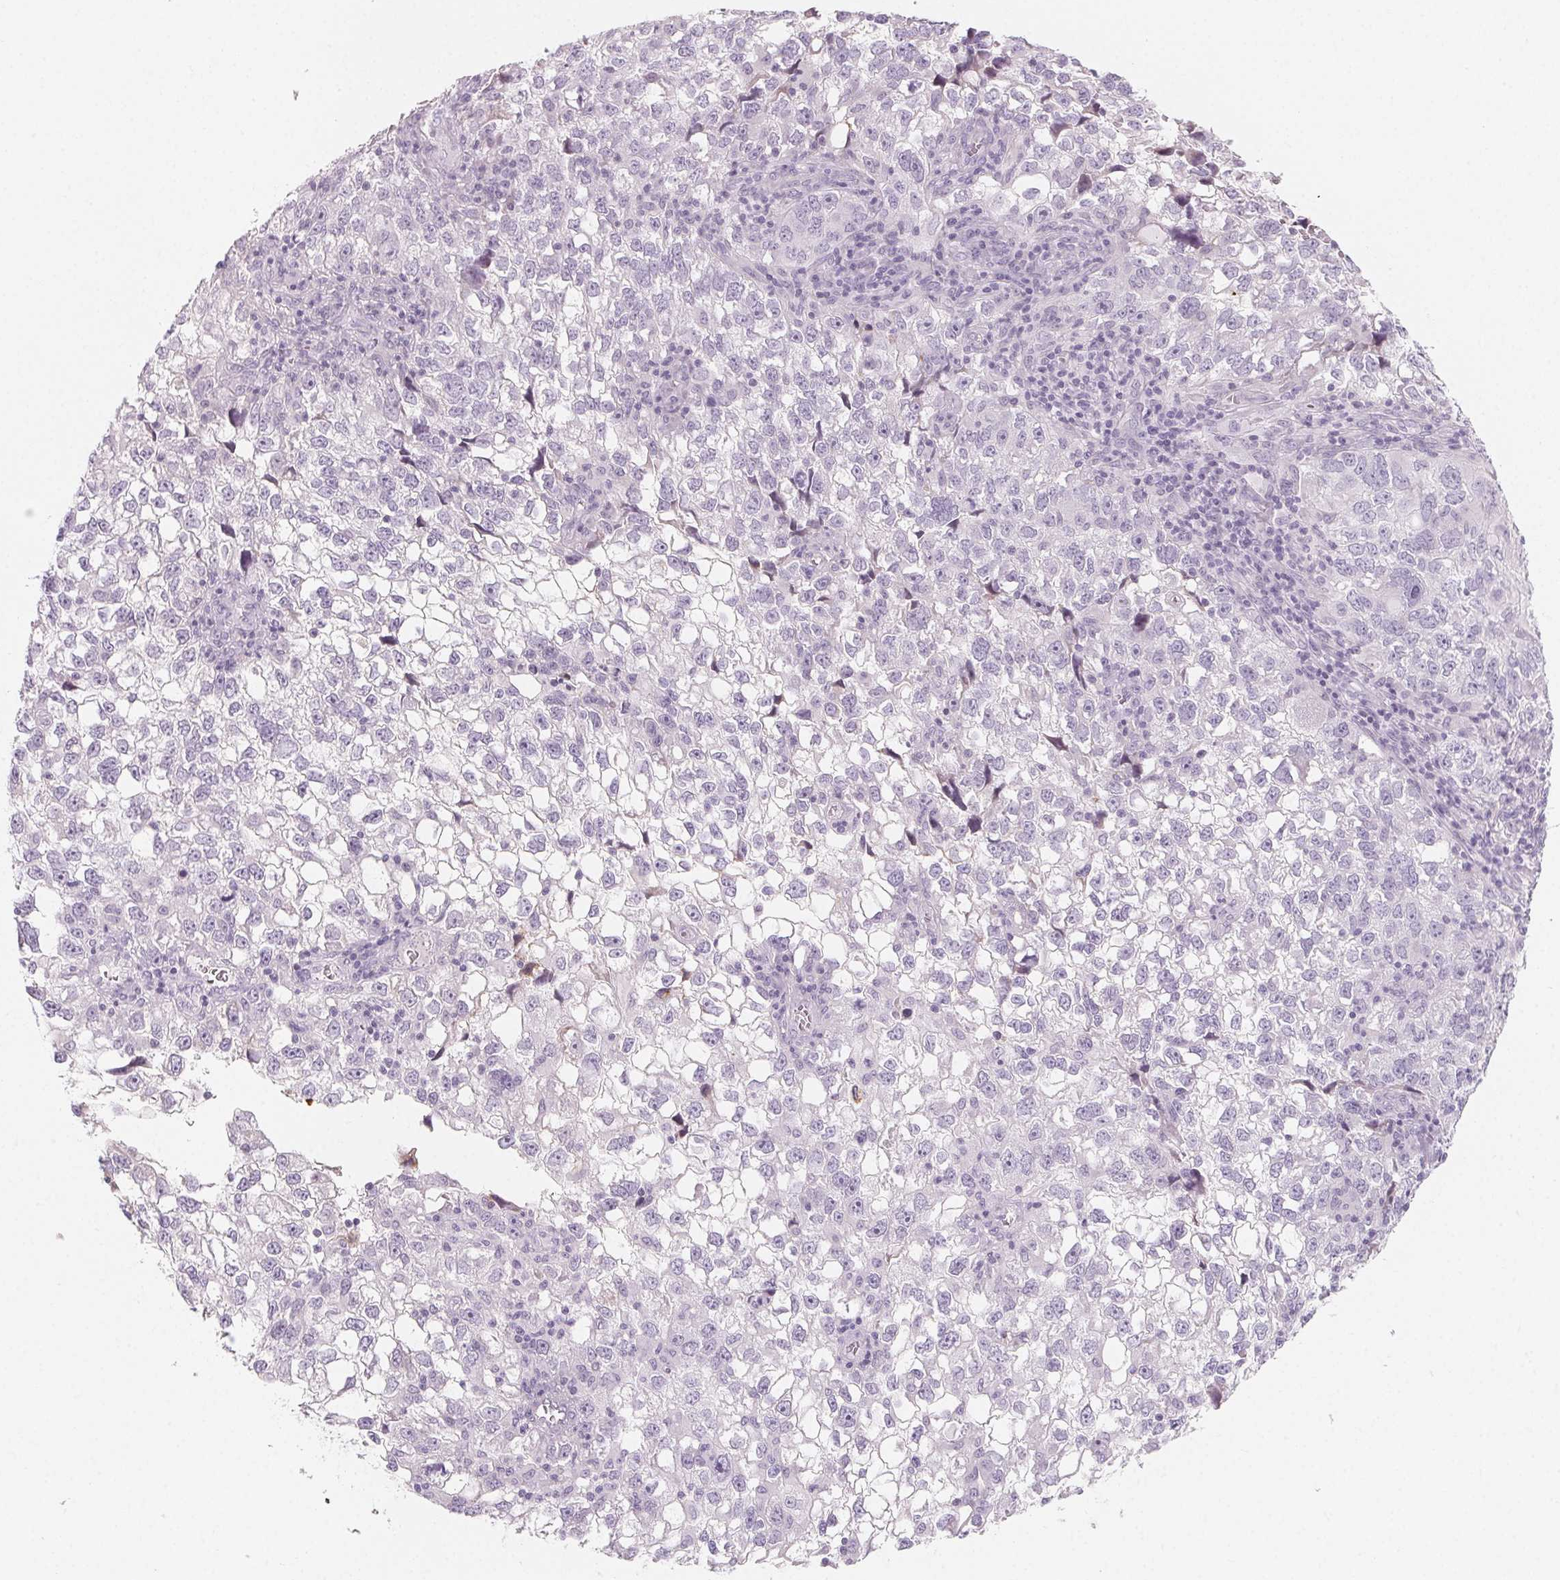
{"staining": {"intensity": "negative", "quantity": "none", "location": "none"}, "tissue": "cervical cancer", "cell_type": "Tumor cells", "image_type": "cancer", "snomed": [{"axis": "morphology", "description": "Squamous cell carcinoma, NOS"}, {"axis": "topography", "description": "Cervix"}], "caption": "Immunohistochemical staining of human cervical cancer (squamous cell carcinoma) reveals no significant positivity in tumor cells.", "gene": "SH3GL2", "patient": {"sex": "female", "age": 55}}